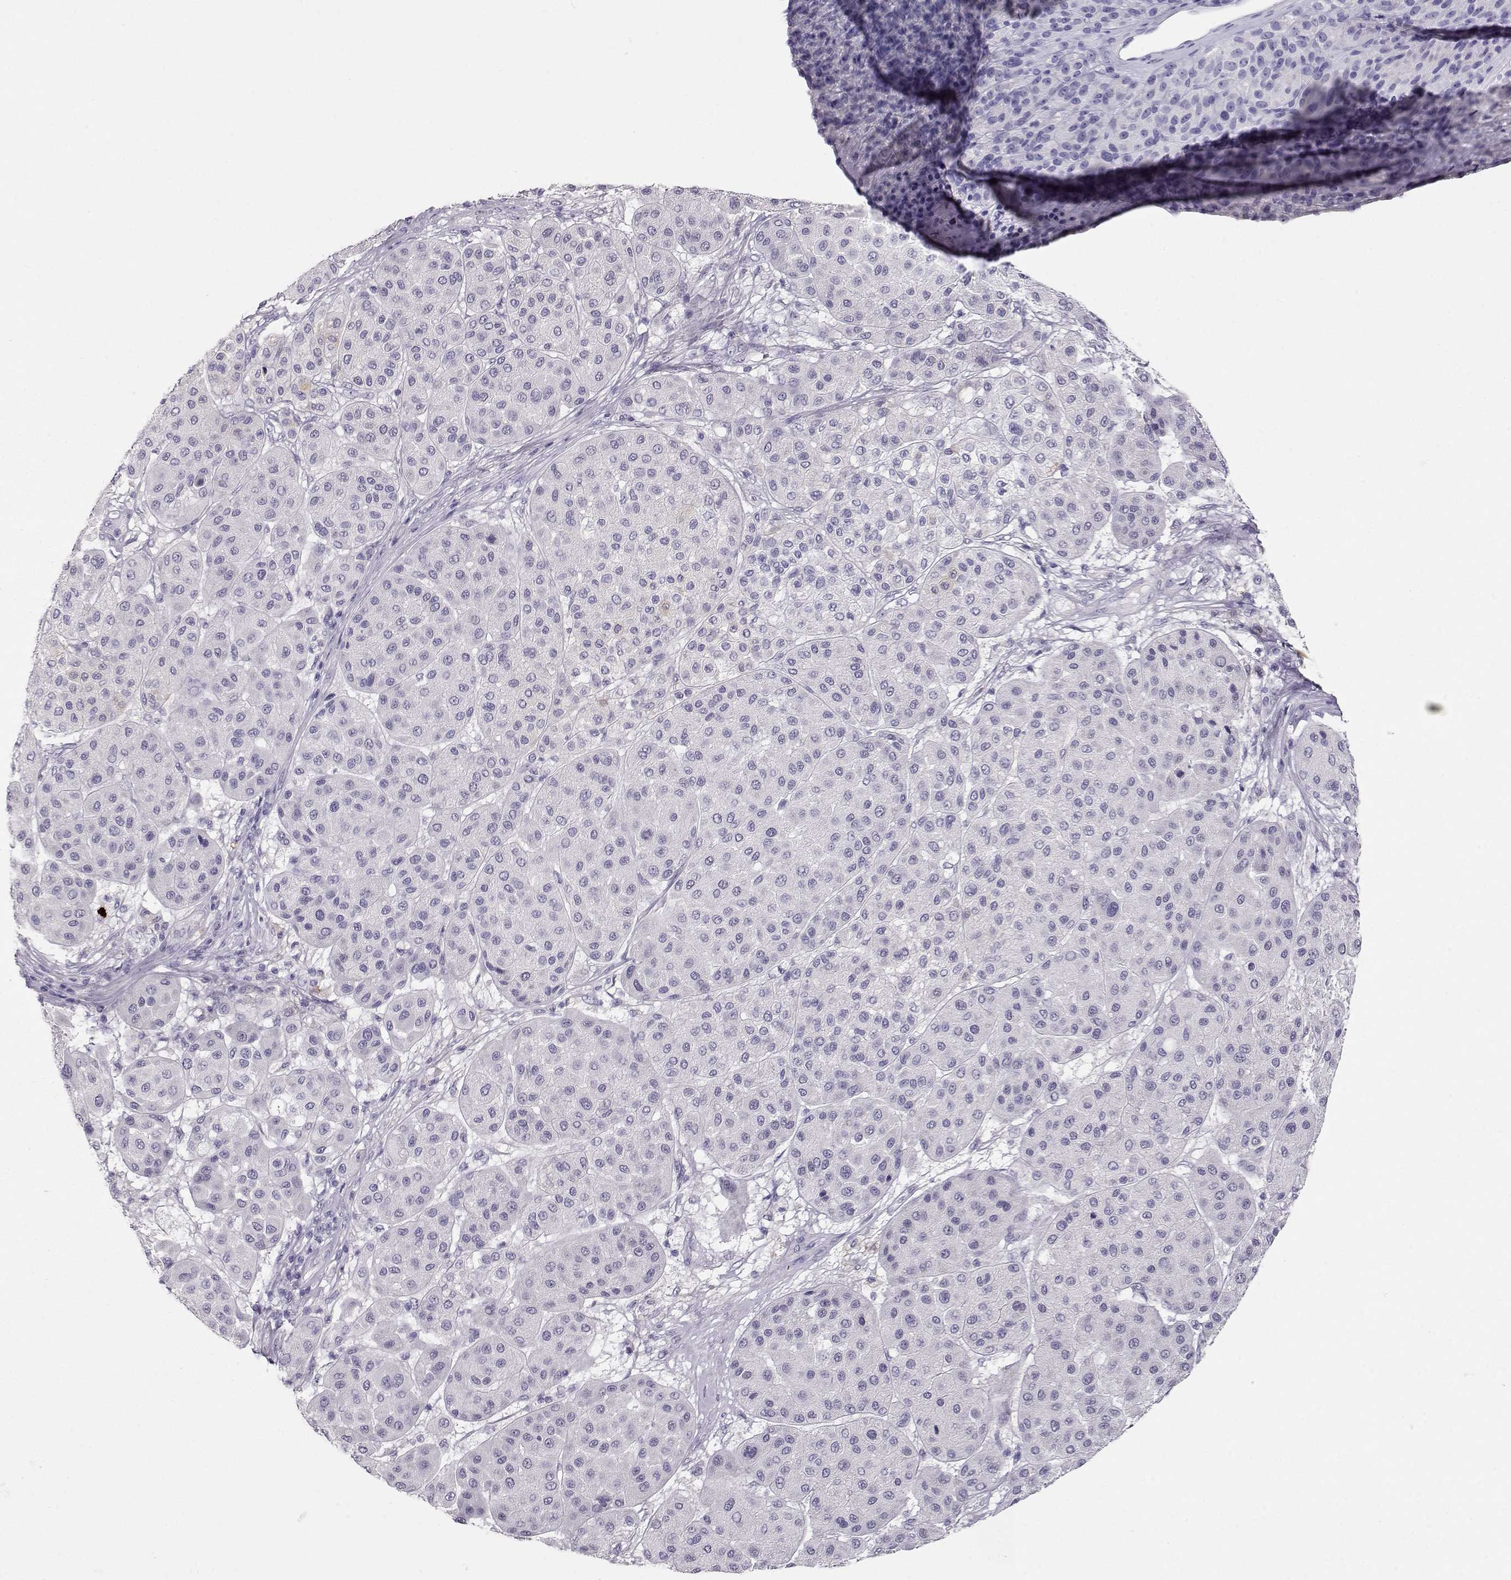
{"staining": {"intensity": "negative", "quantity": "none", "location": "none"}, "tissue": "melanoma", "cell_type": "Tumor cells", "image_type": "cancer", "snomed": [{"axis": "morphology", "description": "Malignant melanoma, Metastatic site"}, {"axis": "topography", "description": "Smooth muscle"}], "caption": "DAB immunohistochemical staining of human malignant melanoma (metastatic site) demonstrates no significant expression in tumor cells. (Stains: DAB (3,3'-diaminobenzidine) immunohistochemistry (IHC) with hematoxylin counter stain, Microscopy: brightfield microscopy at high magnification).", "gene": "NUTM1", "patient": {"sex": "male", "age": 41}}